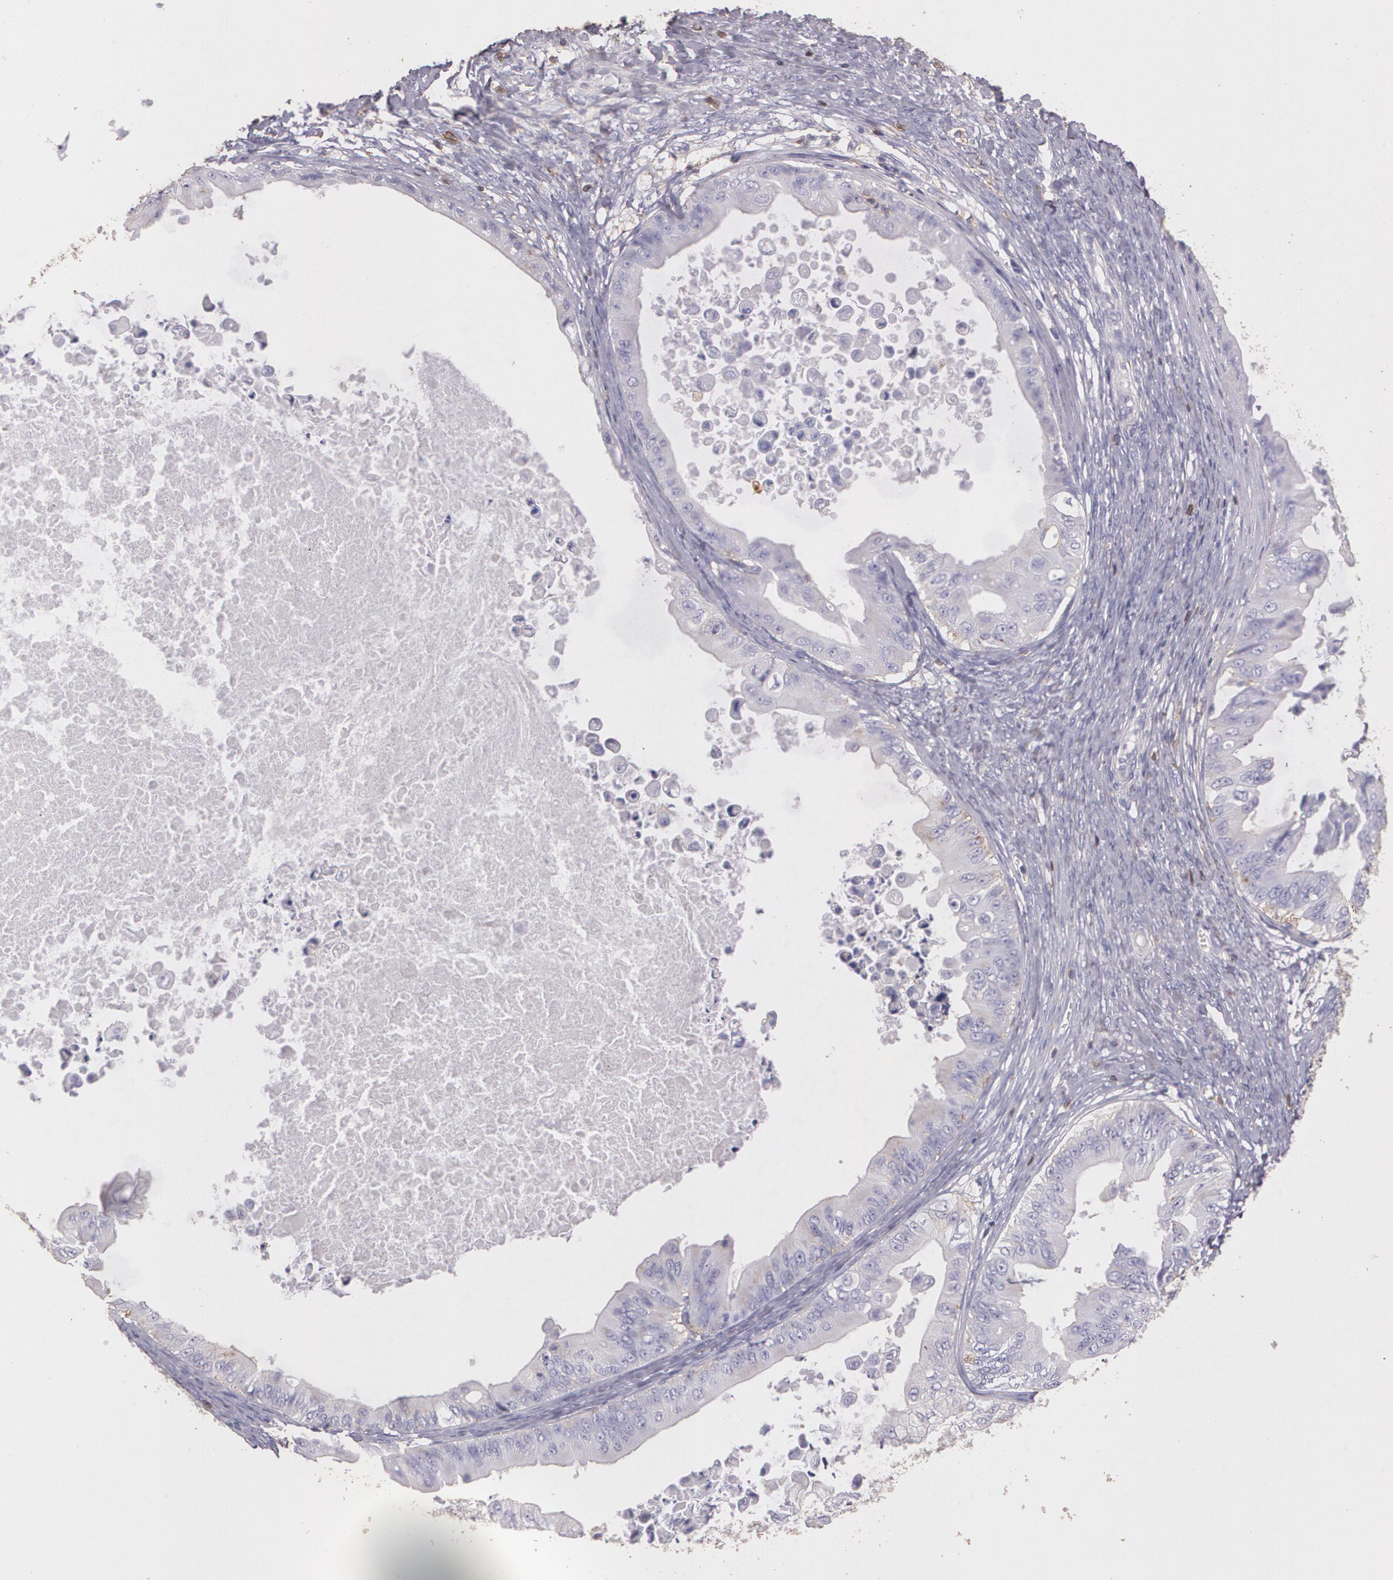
{"staining": {"intensity": "negative", "quantity": "none", "location": "none"}, "tissue": "ovarian cancer", "cell_type": "Tumor cells", "image_type": "cancer", "snomed": [{"axis": "morphology", "description": "Cystadenocarcinoma, mucinous, NOS"}, {"axis": "topography", "description": "Ovary"}], "caption": "Ovarian cancer stained for a protein using immunohistochemistry shows no positivity tumor cells.", "gene": "TGFBR1", "patient": {"sex": "female", "age": 37}}